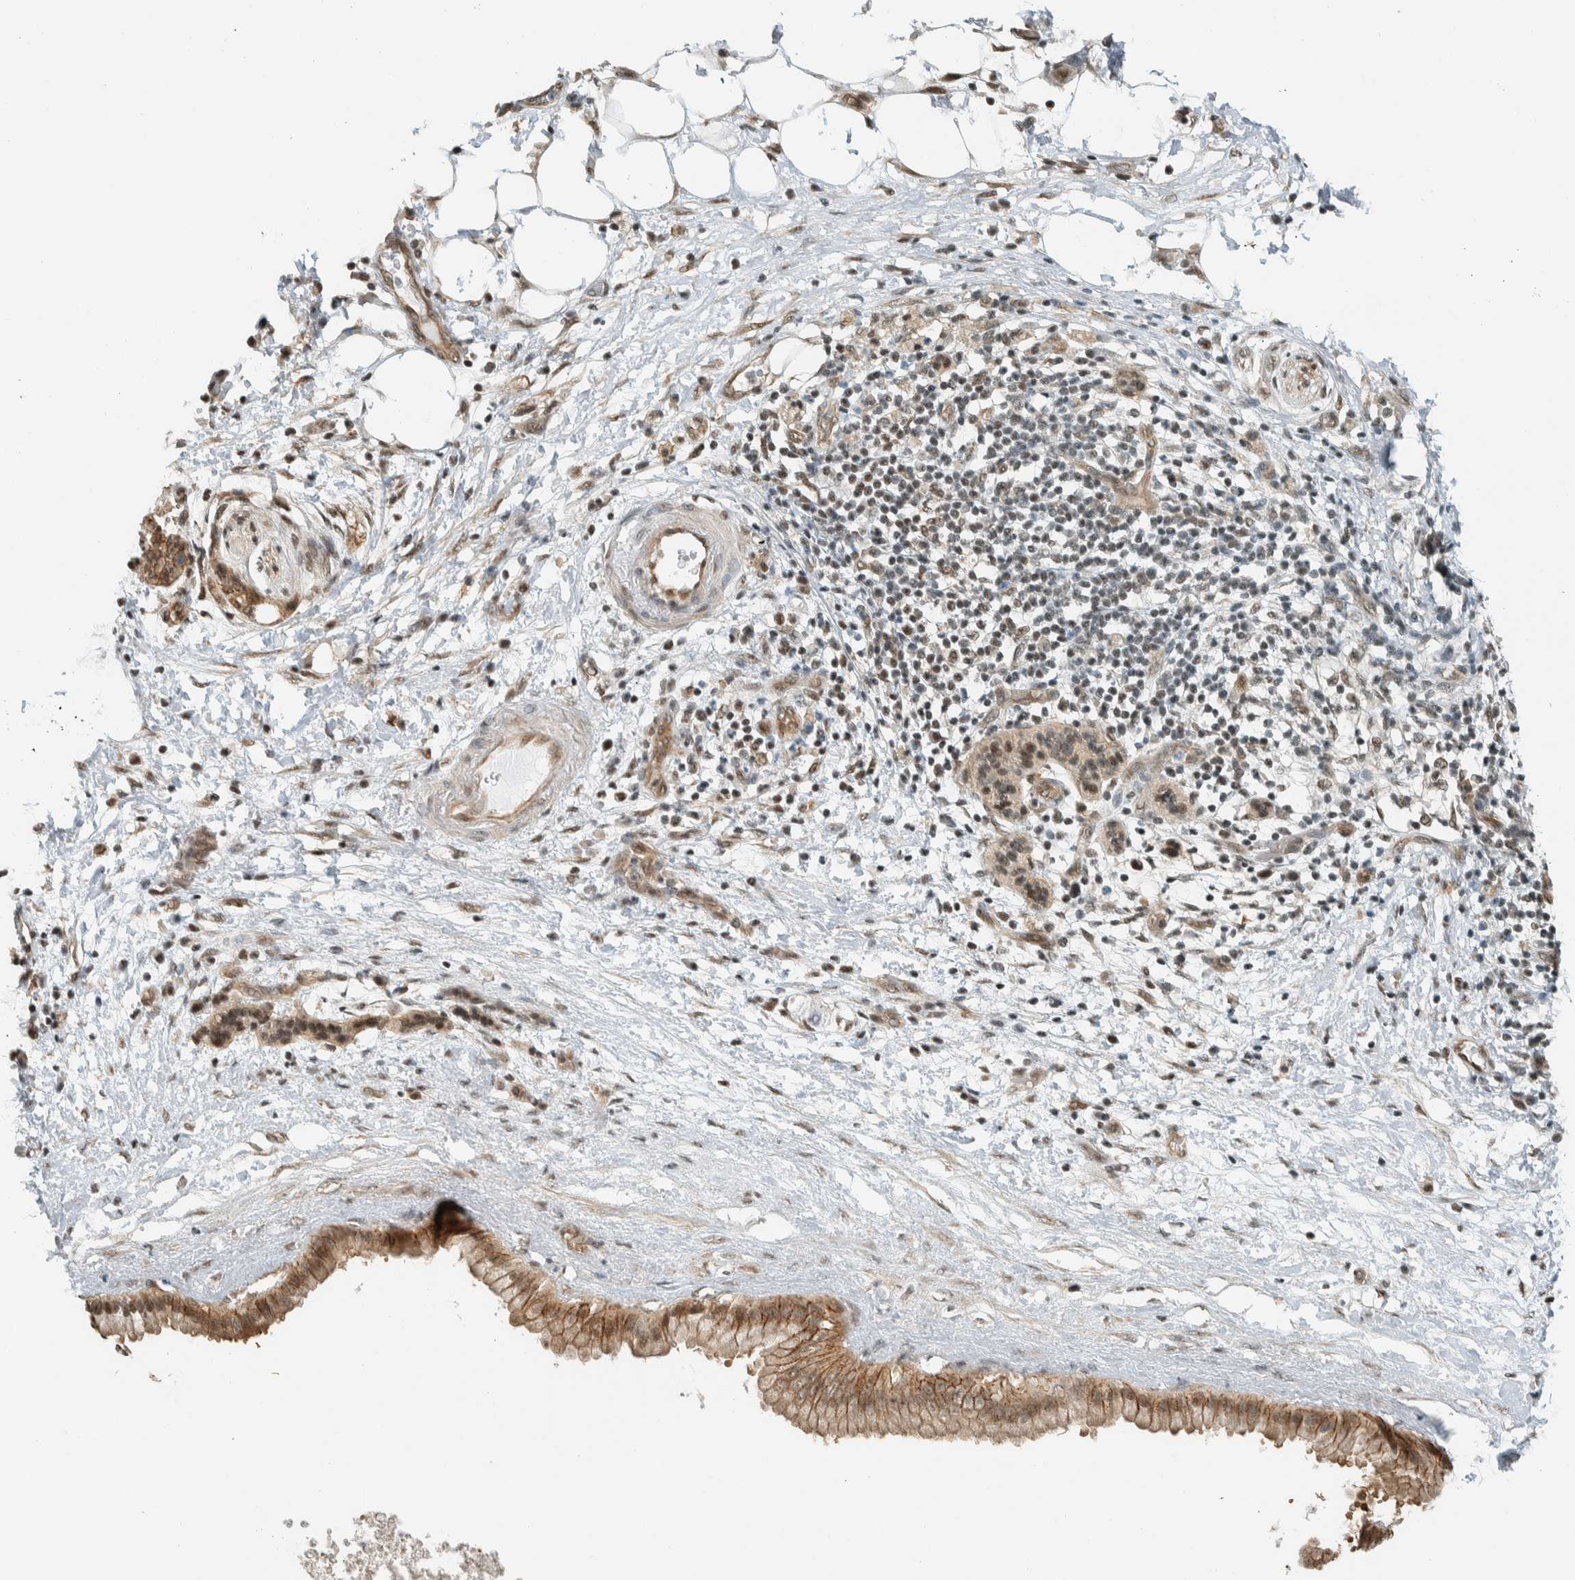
{"staining": {"intensity": "moderate", "quantity": ">75%", "location": "cytoplasmic/membranous,nuclear"}, "tissue": "pancreatic cancer", "cell_type": "Tumor cells", "image_type": "cancer", "snomed": [{"axis": "morphology", "description": "Adenocarcinoma, NOS"}, {"axis": "topography", "description": "Pancreas"}], "caption": "Immunohistochemistry image of human pancreatic adenocarcinoma stained for a protein (brown), which exhibits medium levels of moderate cytoplasmic/membranous and nuclear positivity in about >75% of tumor cells.", "gene": "NIBAN2", "patient": {"sex": "female", "age": 78}}